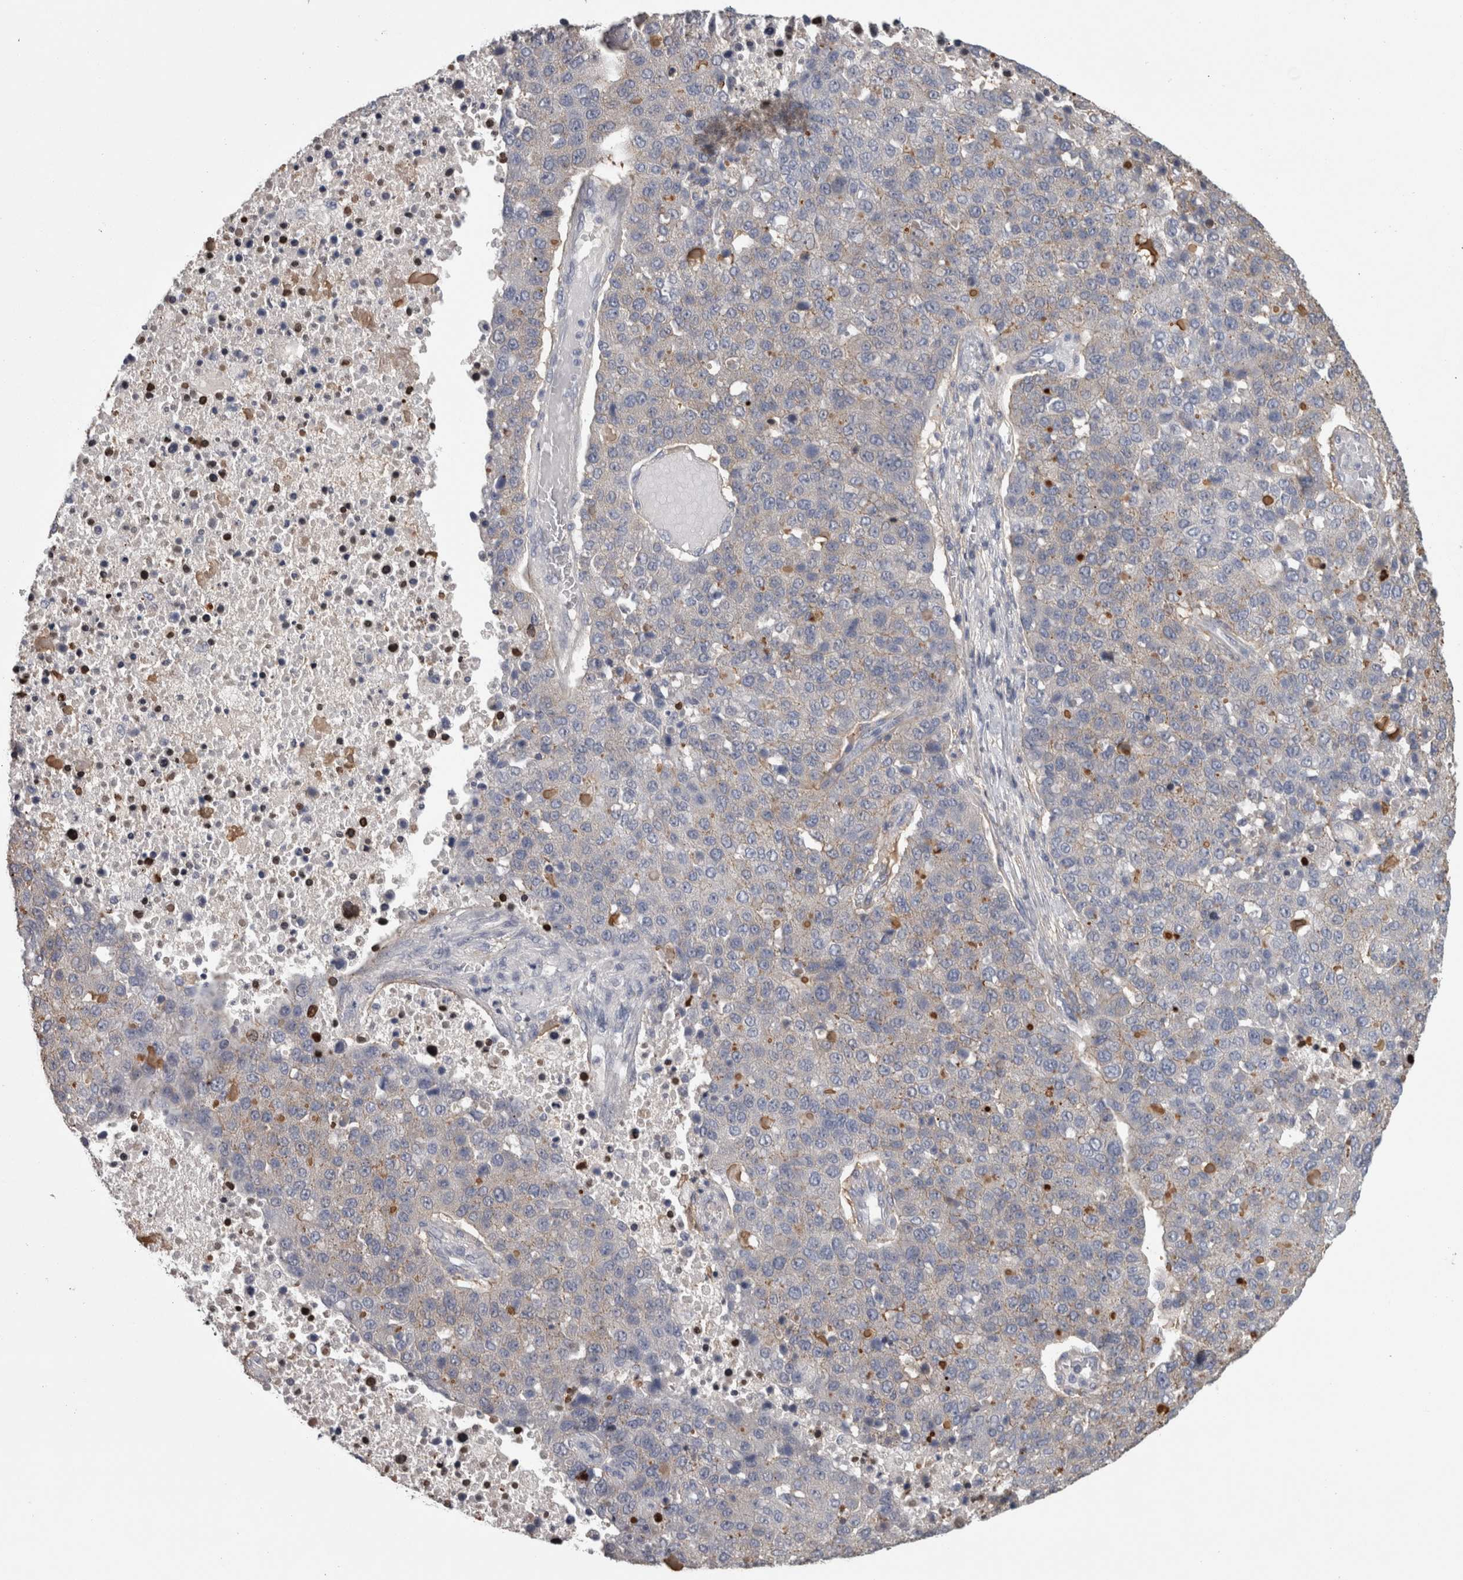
{"staining": {"intensity": "negative", "quantity": "none", "location": "none"}, "tissue": "pancreatic cancer", "cell_type": "Tumor cells", "image_type": "cancer", "snomed": [{"axis": "morphology", "description": "Adenocarcinoma, NOS"}, {"axis": "topography", "description": "Pancreas"}], "caption": "The immunohistochemistry (IHC) image has no significant staining in tumor cells of pancreatic cancer tissue. Nuclei are stained in blue.", "gene": "TCAP", "patient": {"sex": "female", "age": 61}}